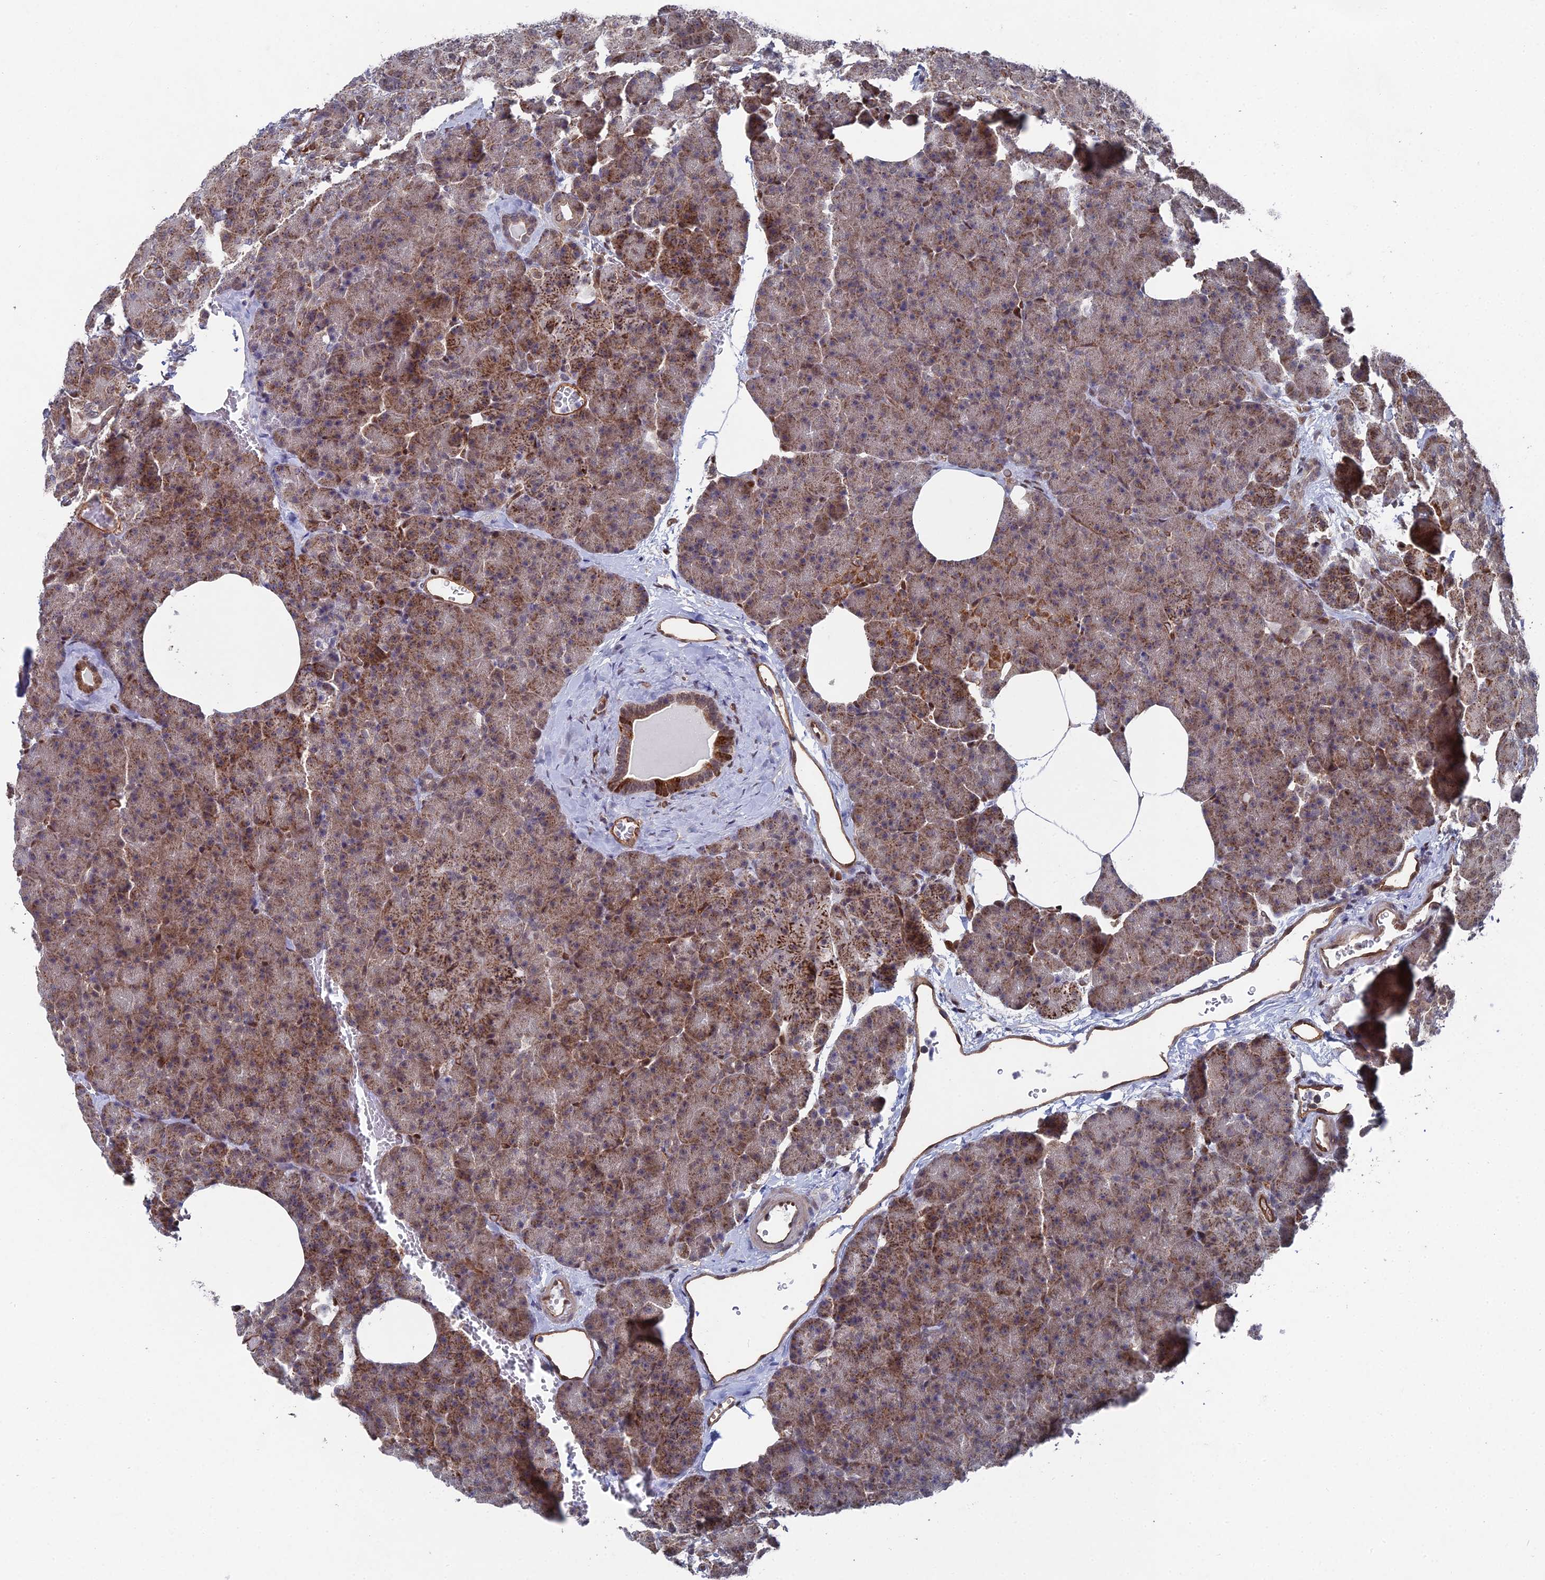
{"staining": {"intensity": "moderate", "quantity": ">75%", "location": "cytoplasmic/membranous"}, "tissue": "pancreas", "cell_type": "Exocrine glandular cells", "image_type": "normal", "snomed": [{"axis": "morphology", "description": "Normal tissue, NOS"}, {"axis": "morphology", "description": "Carcinoid, malignant, NOS"}, {"axis": "topography", "description": "Pancreas"}], "caption": "Immunohistochemistry (DAB) staining of benign pancreas exhibits moderate cytoplasmic/membranous protein positivity in about >75% of exocrine glandular cells.", "gene": "UNC5D", "patient": {"sex": "female", "age": 35}}